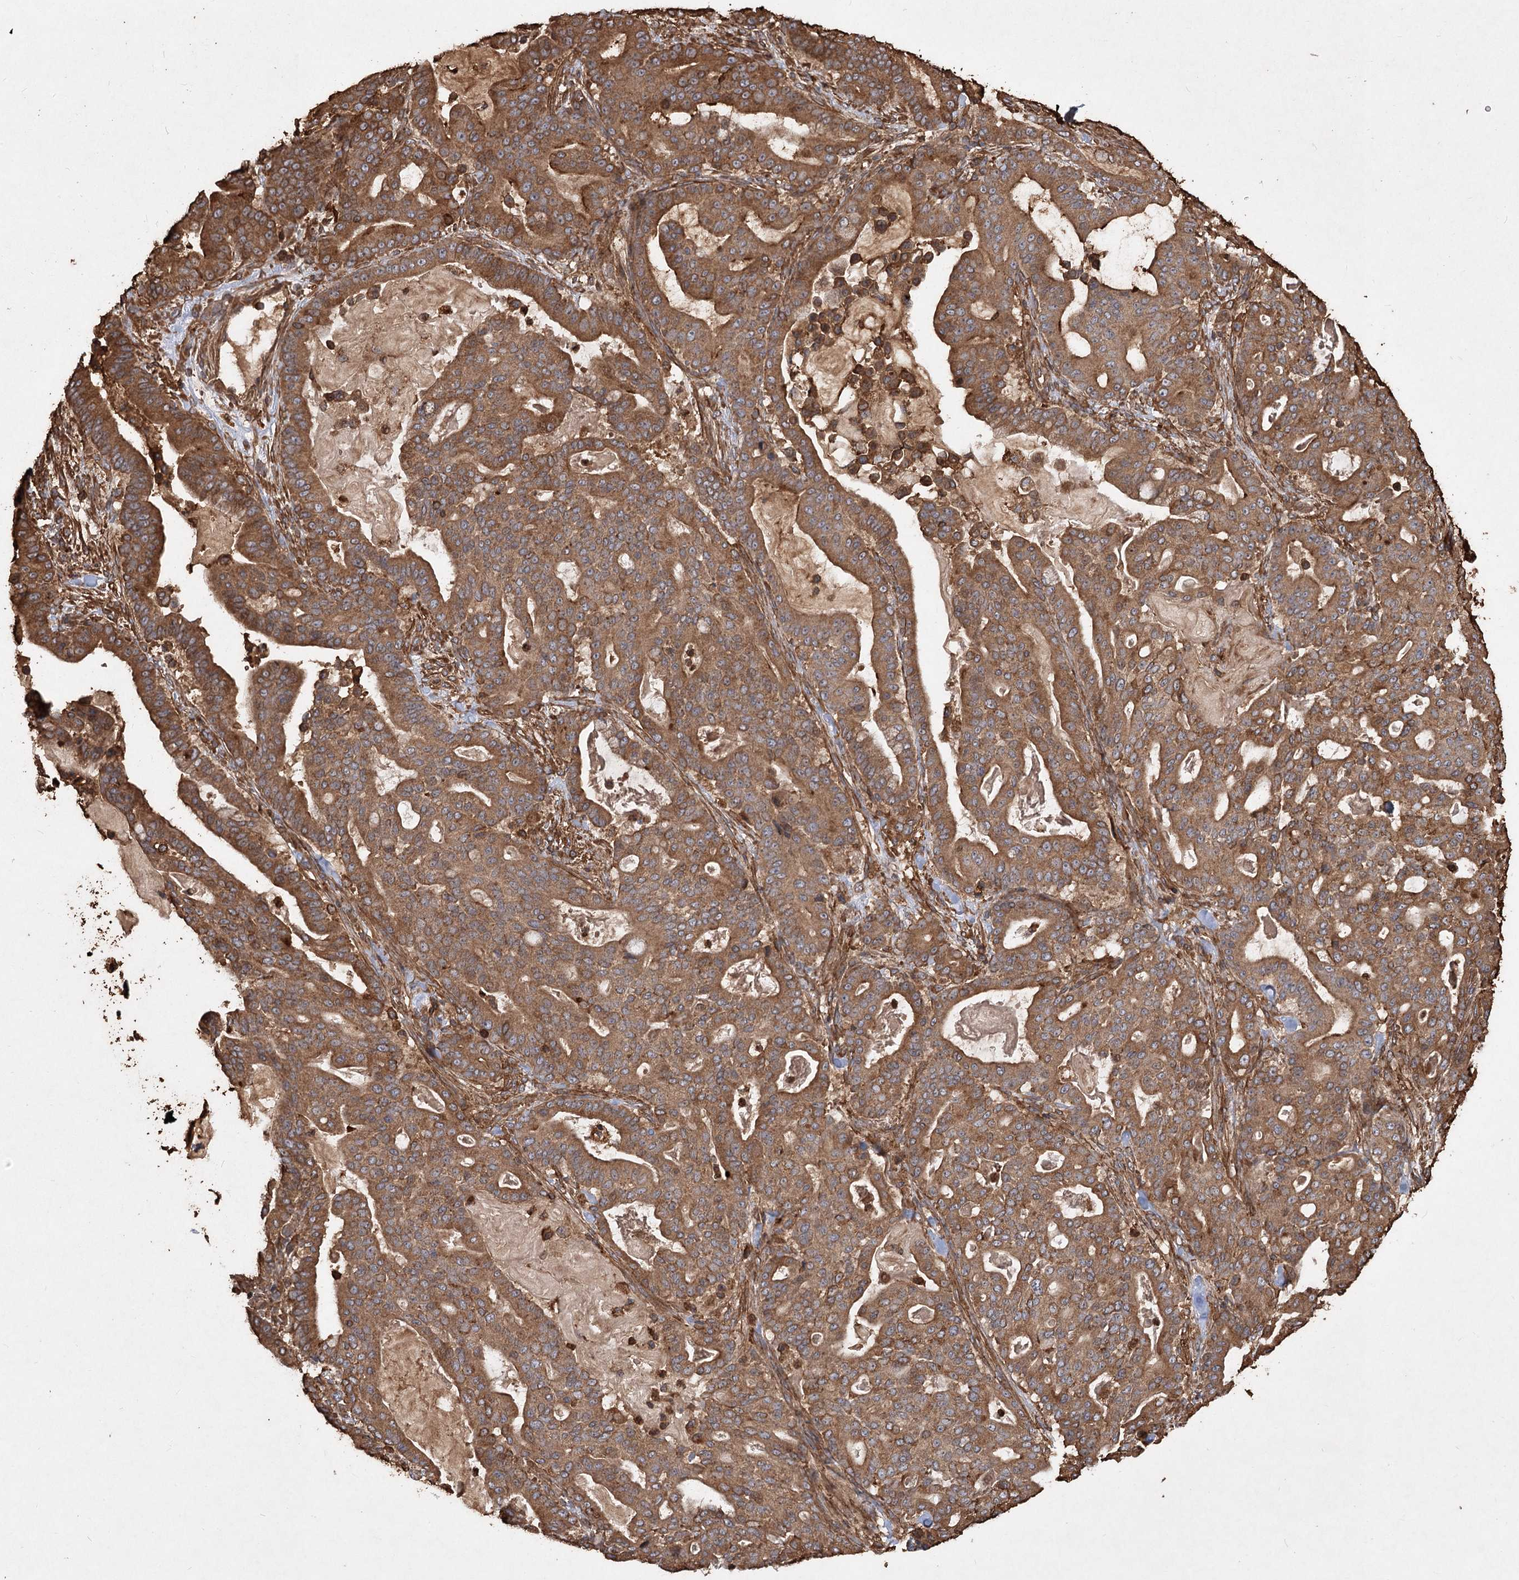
{"staining": {"intensity": "strong", "quantity": ">75%", "location": "cytoplasmic/membranous"}, "tissue": "pancreatic cancer", "cell_type": "Tumor cells", "image_type": "cancer", "snomed": [{"axis": "morphology", "description": "Adenocarcinoma, NOS"}, {"axis": "topography", "description": "Pancreas"}], "caption": "Approximately >75% of tumor cells in human pancreatic cancer demonstrate strong cytoplasmic/membranous protein positivity as visualized by brown immunohistochemical staining.", "gene": "PIK3C2A", "patient": {"sex": "male", "age": 63}}